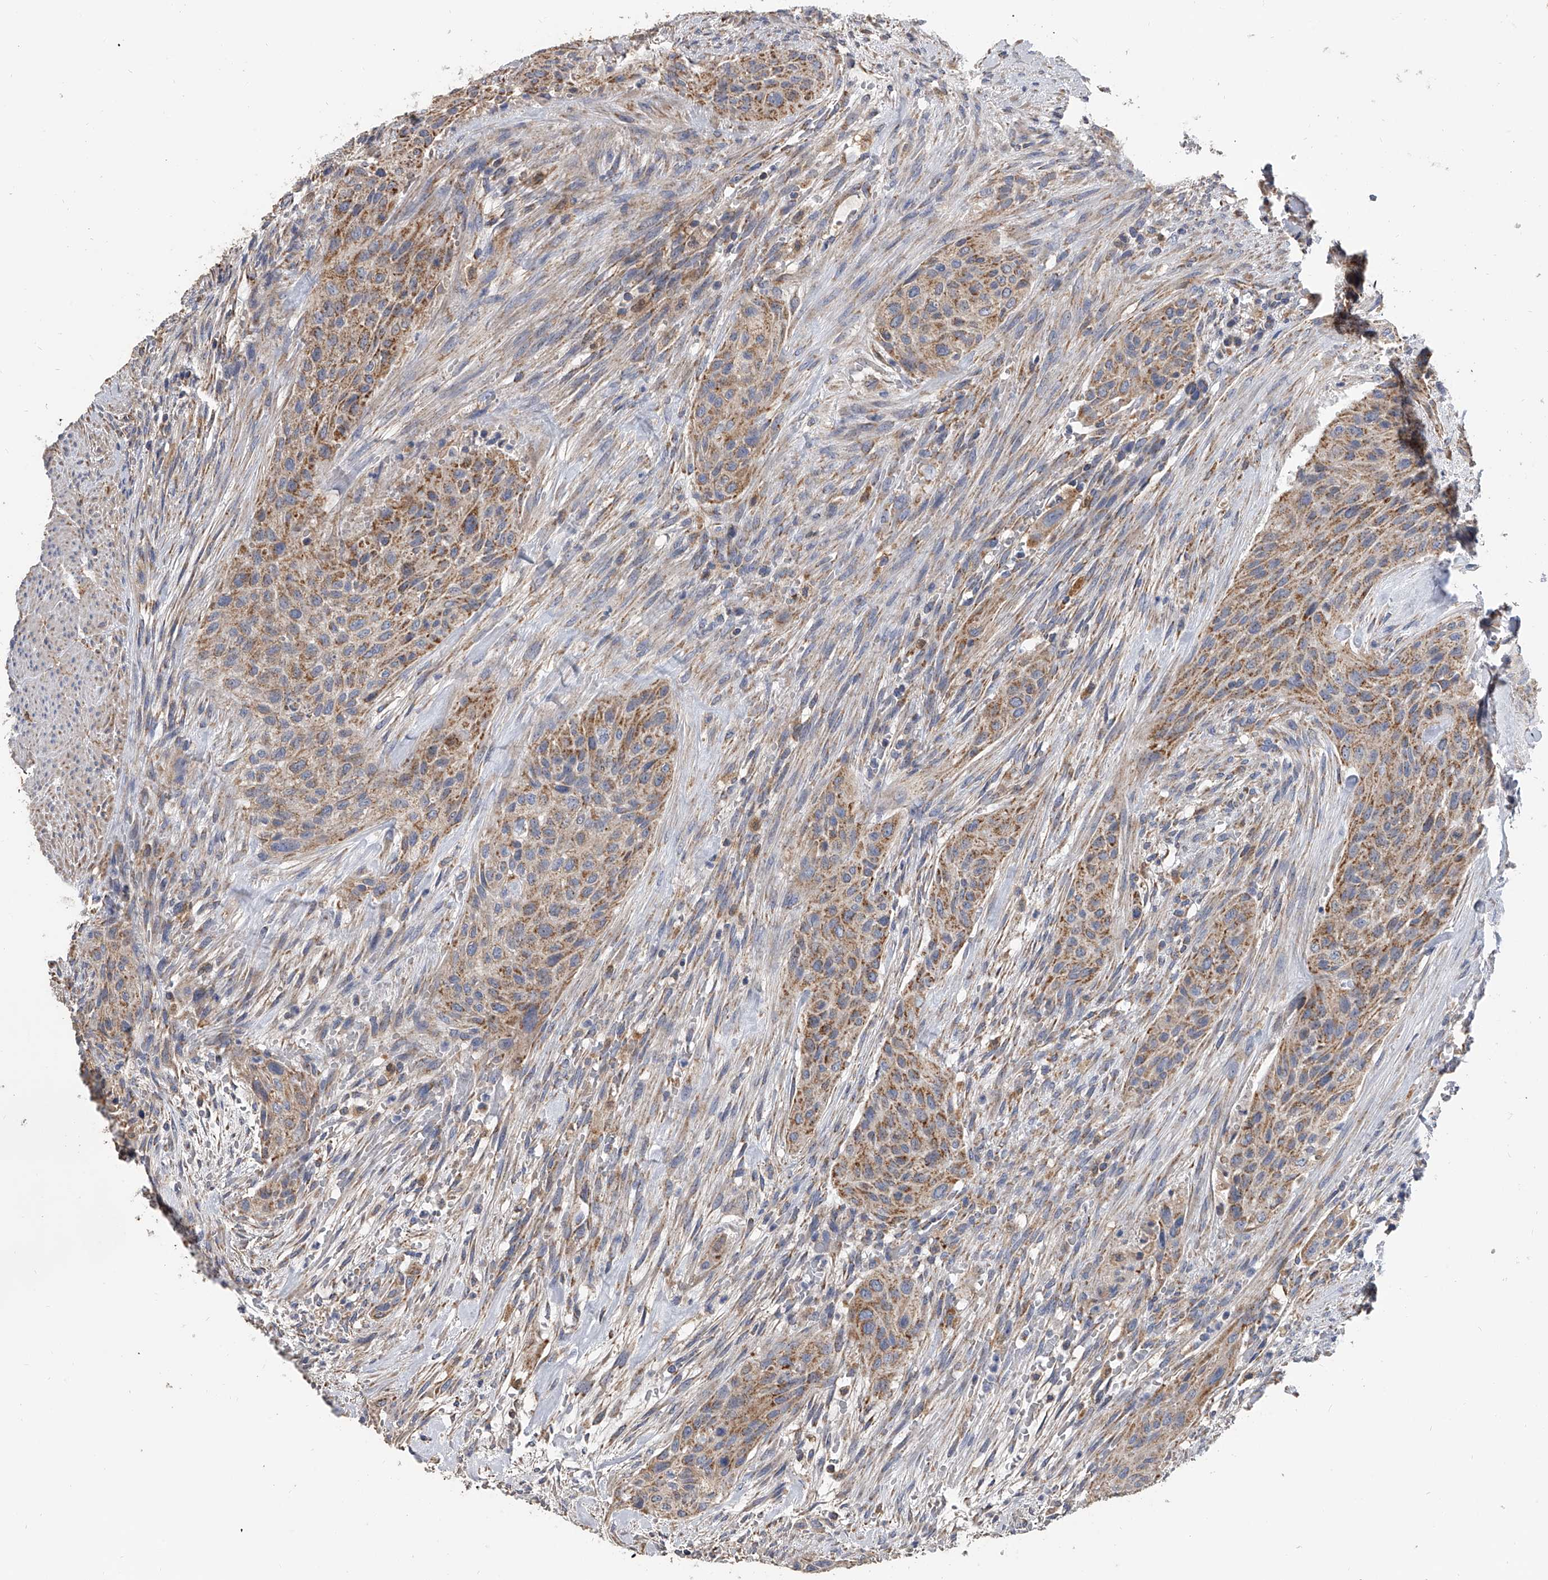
{"staining": {"intensity": "moderate", "quantity": ">75%", "location": "cytoplasmic/membranous"}, "tissue": "urothelial cancer", "cell_type": "Tumor cells", "image_type": "cancer", "snomed": [{"axis": "morphology", "description": "Urothelial carcinoma, High grade"}, {"axis": "topography", "description": "Urinary bladder"}], "caption": "Immunohistochemistry (IHC) photomicrograph of neoplastic tissue: urothelial cancer stained using immunohistochemistry displays medium levels of moderate protein expression localized specifically in the cytoplasmic/membranous of tumor cells, appearing as a cytoplasmic/membranous brown color.", "gene": "MRPL28", "patient": {"sex": "male", "age": 35}}